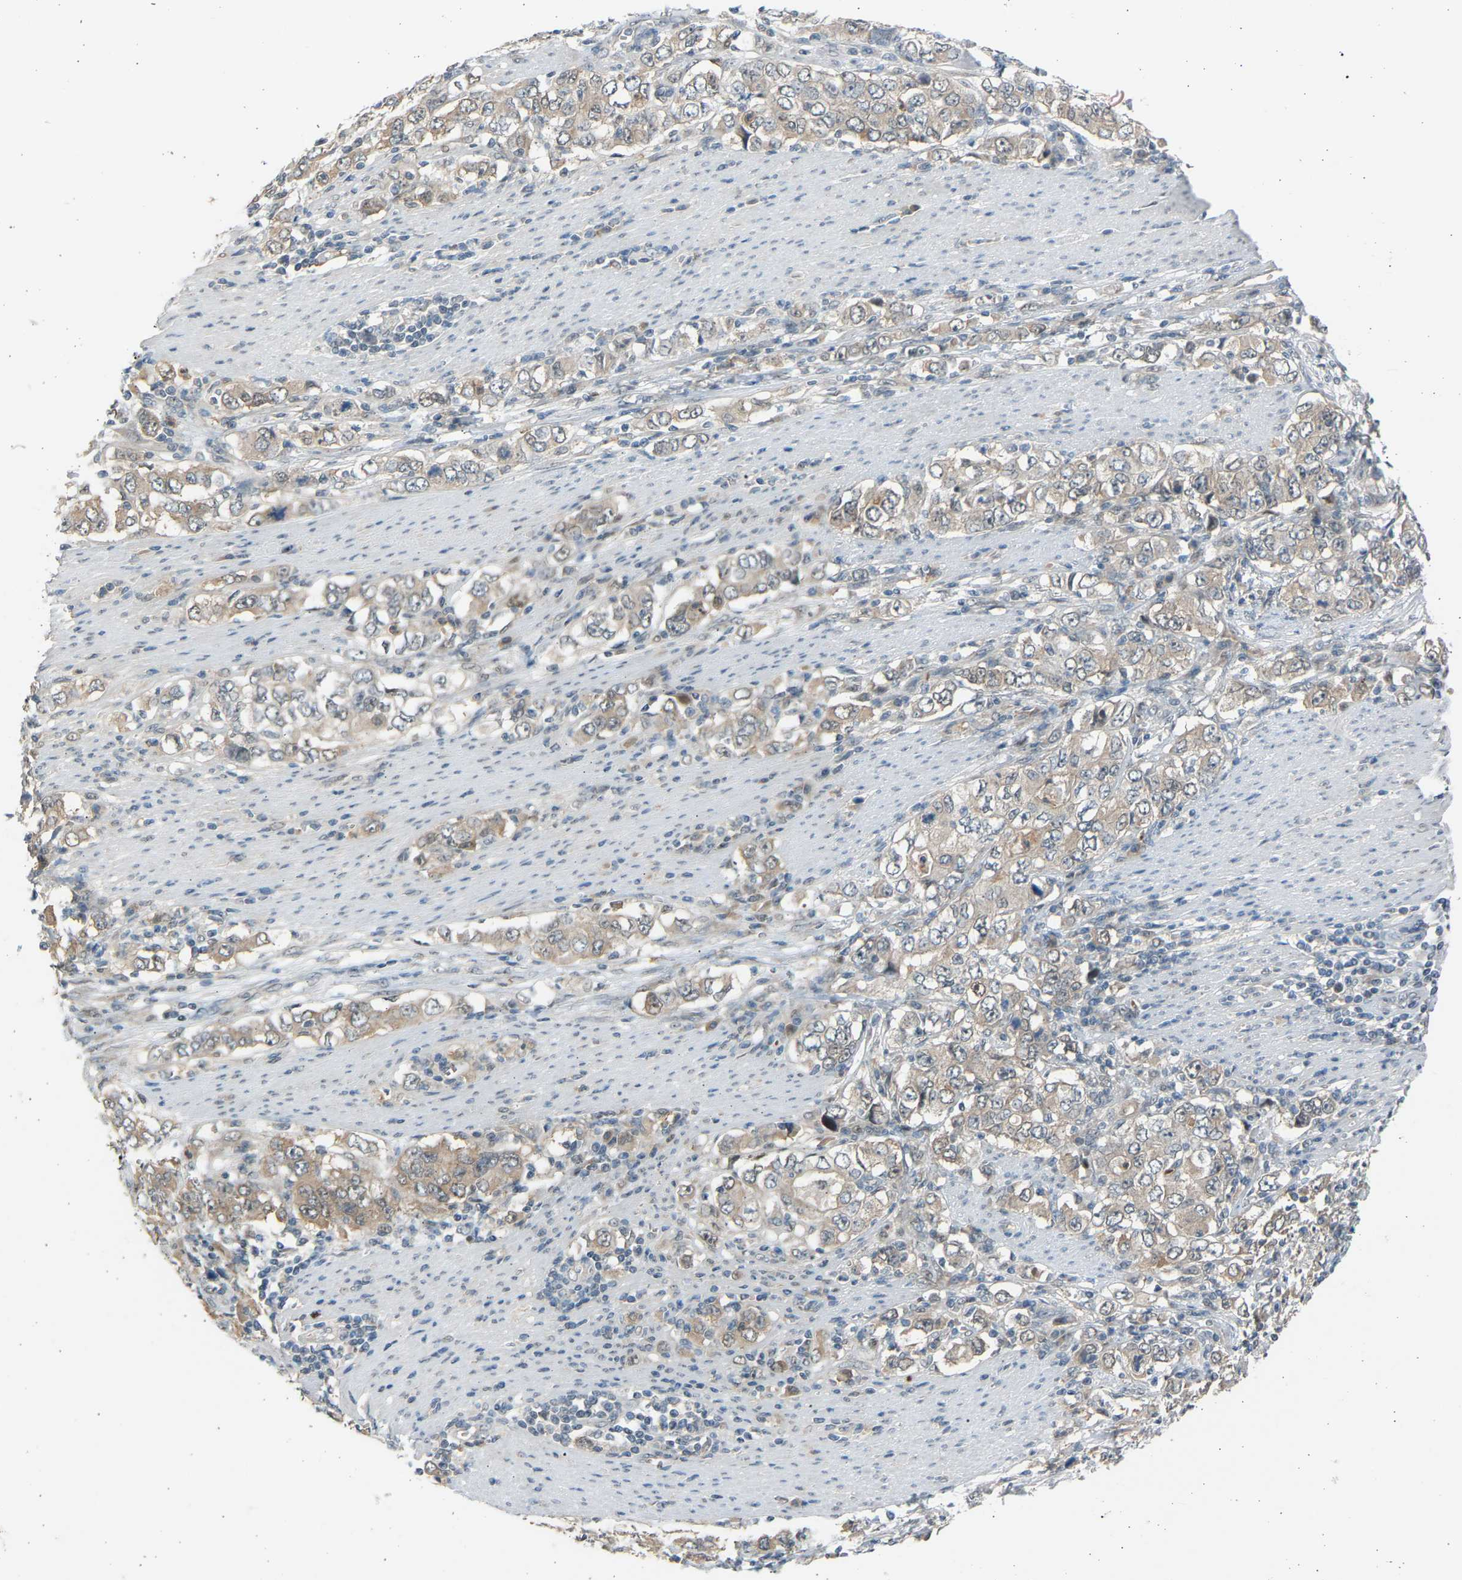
{"staining": {"intensity": "weak", "quantity": "<25%", "location": "cytoplasmic/membranous"}, "tissue": "stomach cancer", "cell_type": "Tumor cells", "image_type": "cancer", "snomed": [{"axis": "morphology", "description": "Adenocarcinoma, NOS"}, {"axis": "topography", "description": "Stomach, lower"}], "caption": "Stomach adenocarcinoma was stained to show a protein in brown. There is no significant staining in tumor cells.", "gene": "BIRC2", "patient": {"sex": "female", "age": 72}}